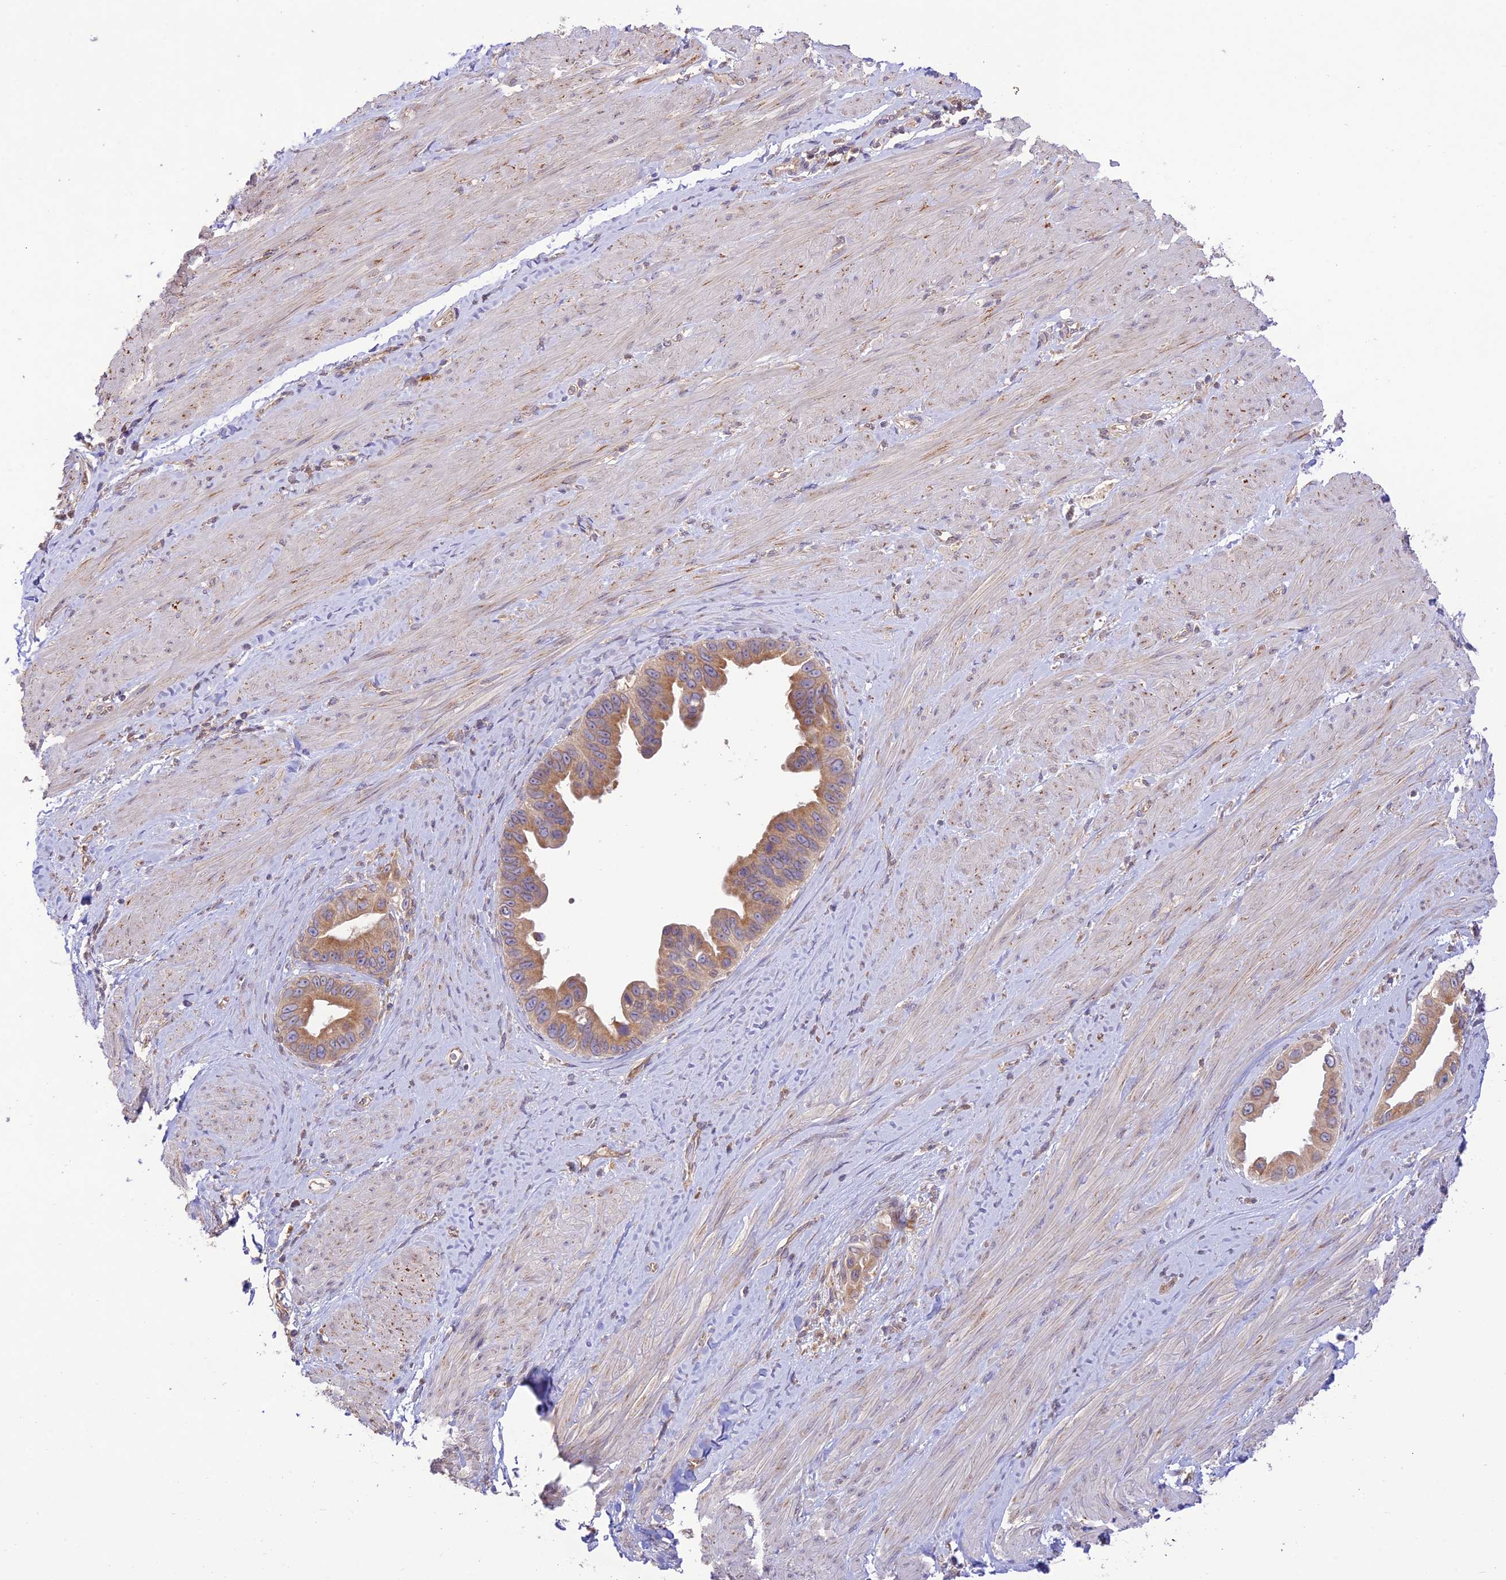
{"staining": {"intensity": "moderate", "quantity": ">75%", "location": "cytoplasmic/membranous"}, "tissue": "pancreatic cancer", "cell_type": "Tumor cells", "image_type": "cancer", "snomed": [{"axis": "morphology", "description": "Adenocarcinoma, NOS"}, {"axis": "topography", "description": "Pancreas"}], "caption": "A brown stain highlights moderate cytoplasmic/membranous positivity of a protein in pancreatic cancer (adenocarcinoma) tumor cells. (DAB IHC, brown staining for protein, blue staining for nuclei).", "gene": "TMEM259", "patient": {"sex": "female", "age": 56}}